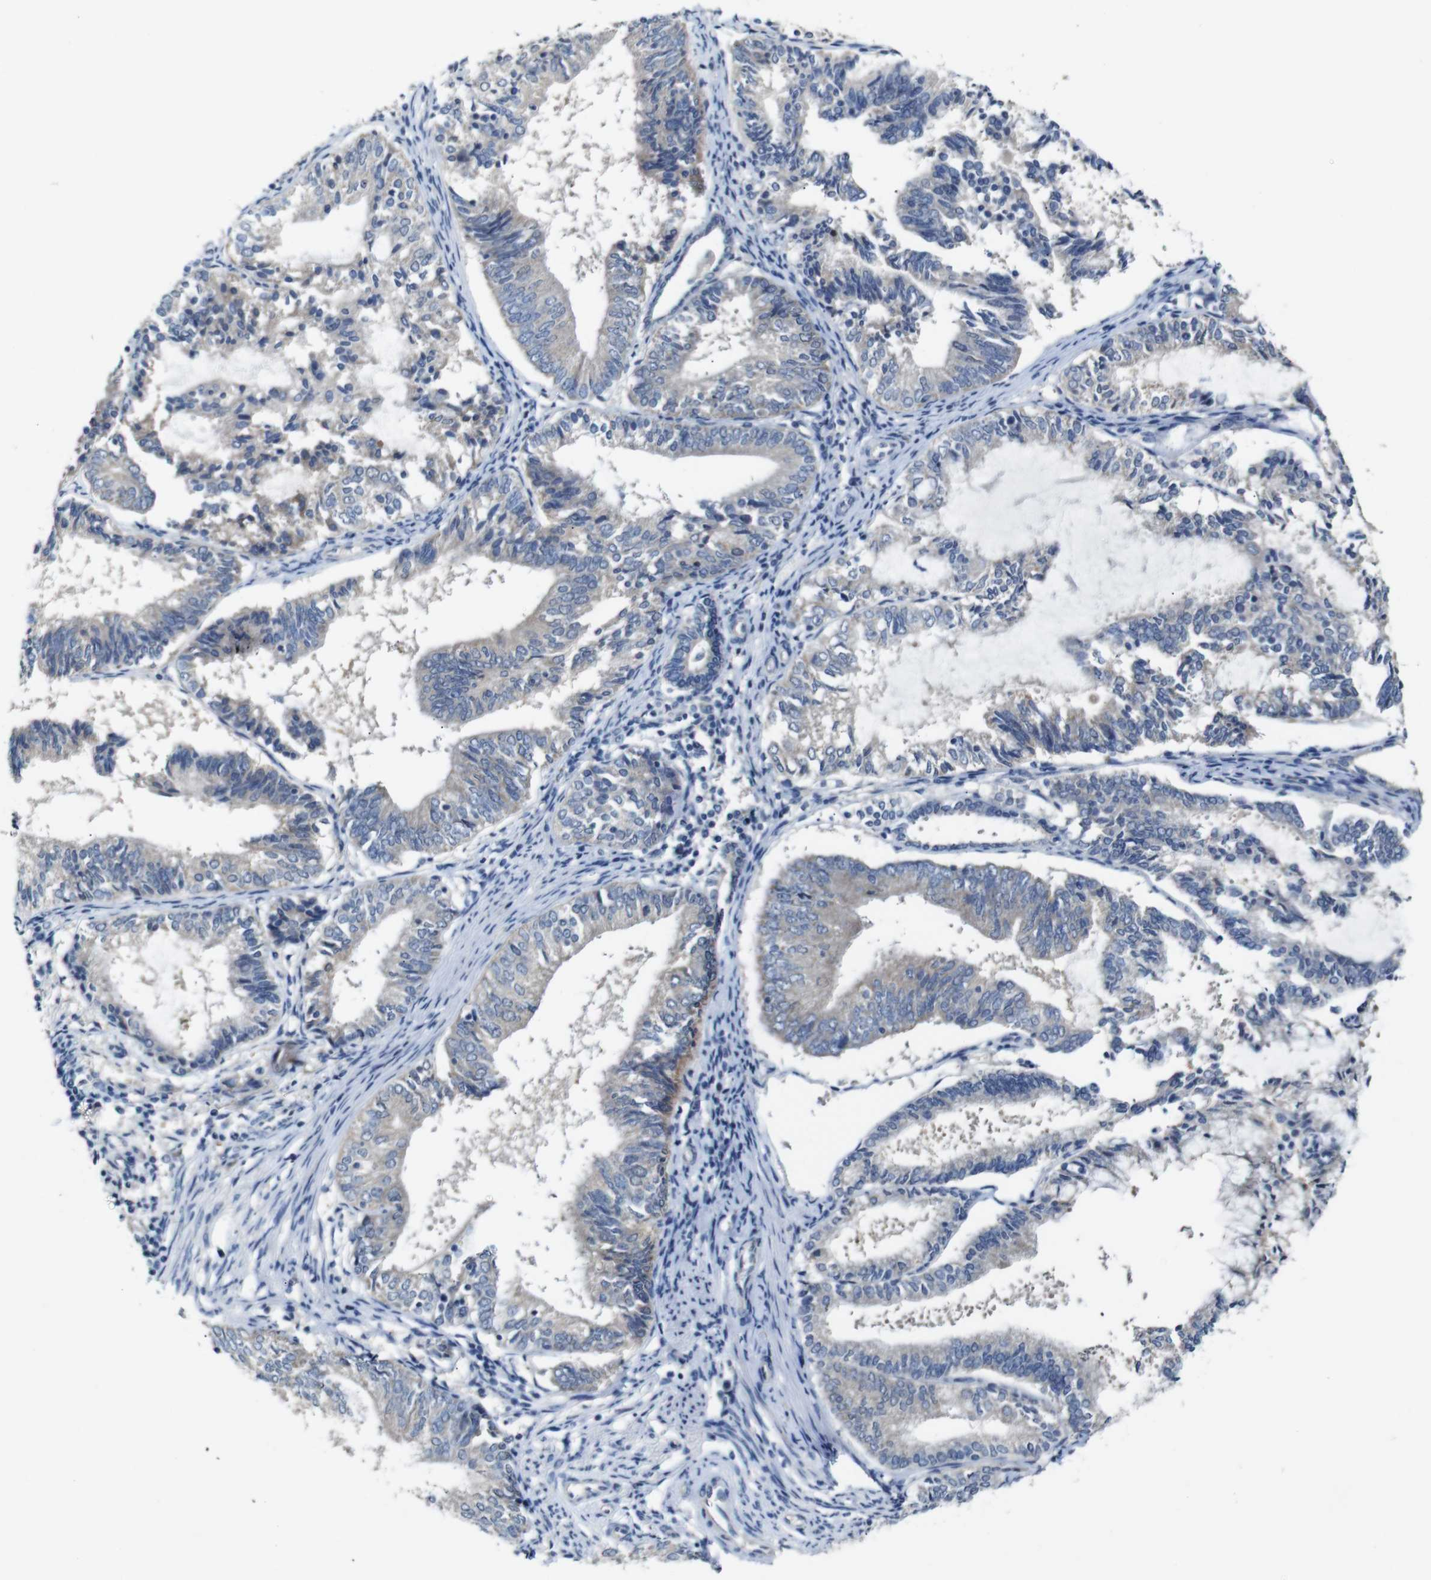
{"staining": {"intensity": "weak", "quantity": ">75%", "location": "cytoplasmic/membranous"}, "tissue": "endometrial cancer", "cell_type": "Tumor cells", "image_type": "cancer", "snomed": [{"axis": "morphology", "description": "Adenocarcinoma, NOS"}, {"axis": "topography", "description": "Endometrium"}], "caption": "Brown immunohistochemical staining in human adenocarcinoma (endometrial) exhibits weak cytoplasmic/membranous positivity in about >75% of tumor cells. Using DAB (3,3'-diaminobenzidine) (brown) and hematoxylin (blue) stains, captured at high magnification using brightfield microscopy.", "gene": "TBC1D32", "patient": {"sex": "female", "age": 81}}